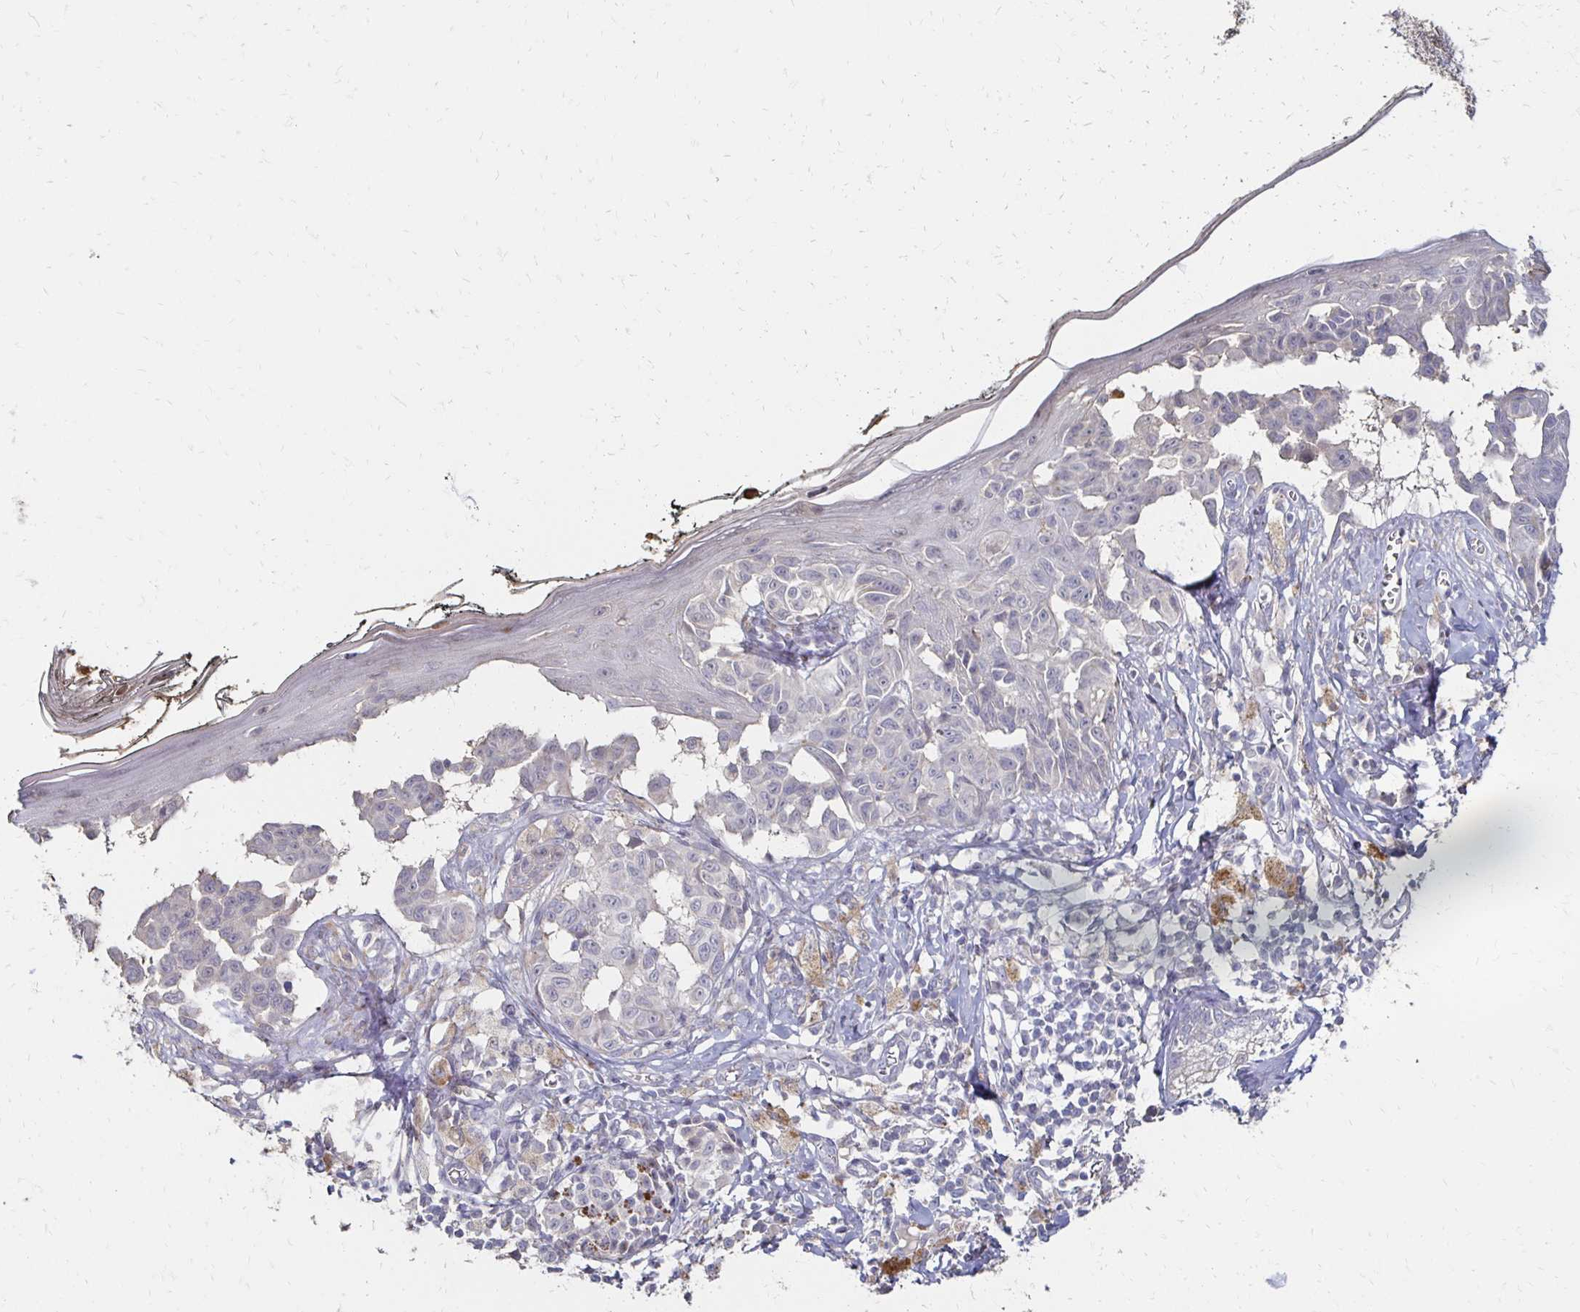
{"staining": {"intensity": "negative", "quantity": "none", "location": "none"}, "tissue": "melanoma", "cell_type": "Tumor cells", "image_type": "cancer", "snomed": [{"axis": "morphology", "description": "Malignant melanoma, NOS"}, {"axis": "topography", "description": "Skin"}], "caption": "An IHC image of malignant melanoma is shown. There is no staining in tumor cells of malignant melanoma.", "gene": "ZNF727", "patient": {"sex": "female", "age": 43}}